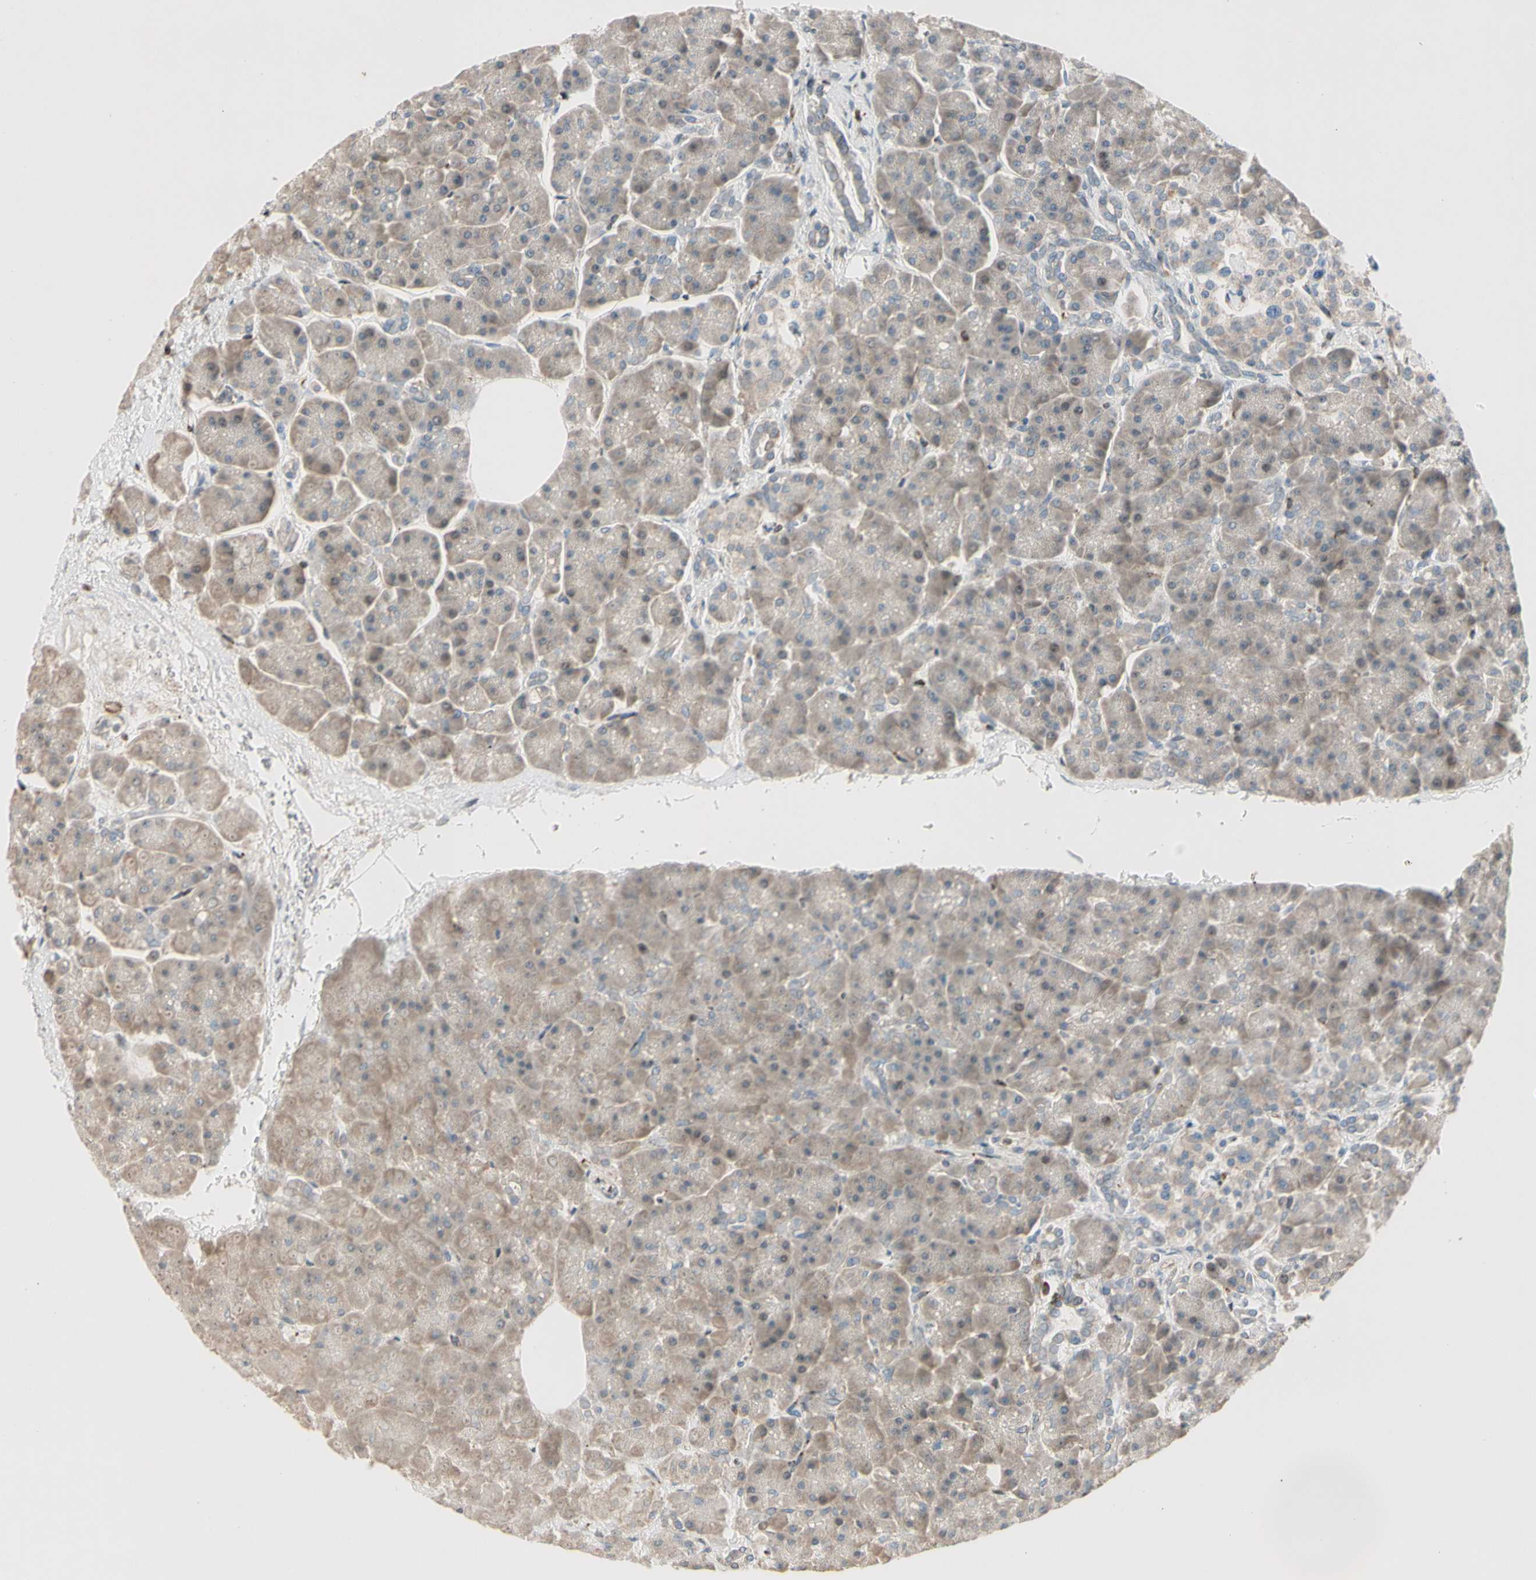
{"staining": {"intensity": "weak", "quantity": "25%-75%", "location": "cytoplasmic/membranous"}, "tissue": "pancreas", "cell_type": "Exocrine glandular cells", "image_type": "normal", "snomed": [{"axis": "morphology", "description": "Normal tissue, NOS"}, {"axis": "topography", "description": "Pancreas"}], "caption": "IHC (DAB (3,3'-diaminobenzidine)) staining of unremarkable pancreas exhibits weak cytoplasmic/membranous protein expression in approximately 25%-75% of exocrine glandular cells.", "gene": "CDH6", "patient": {"sex": "female", "age": 70}}